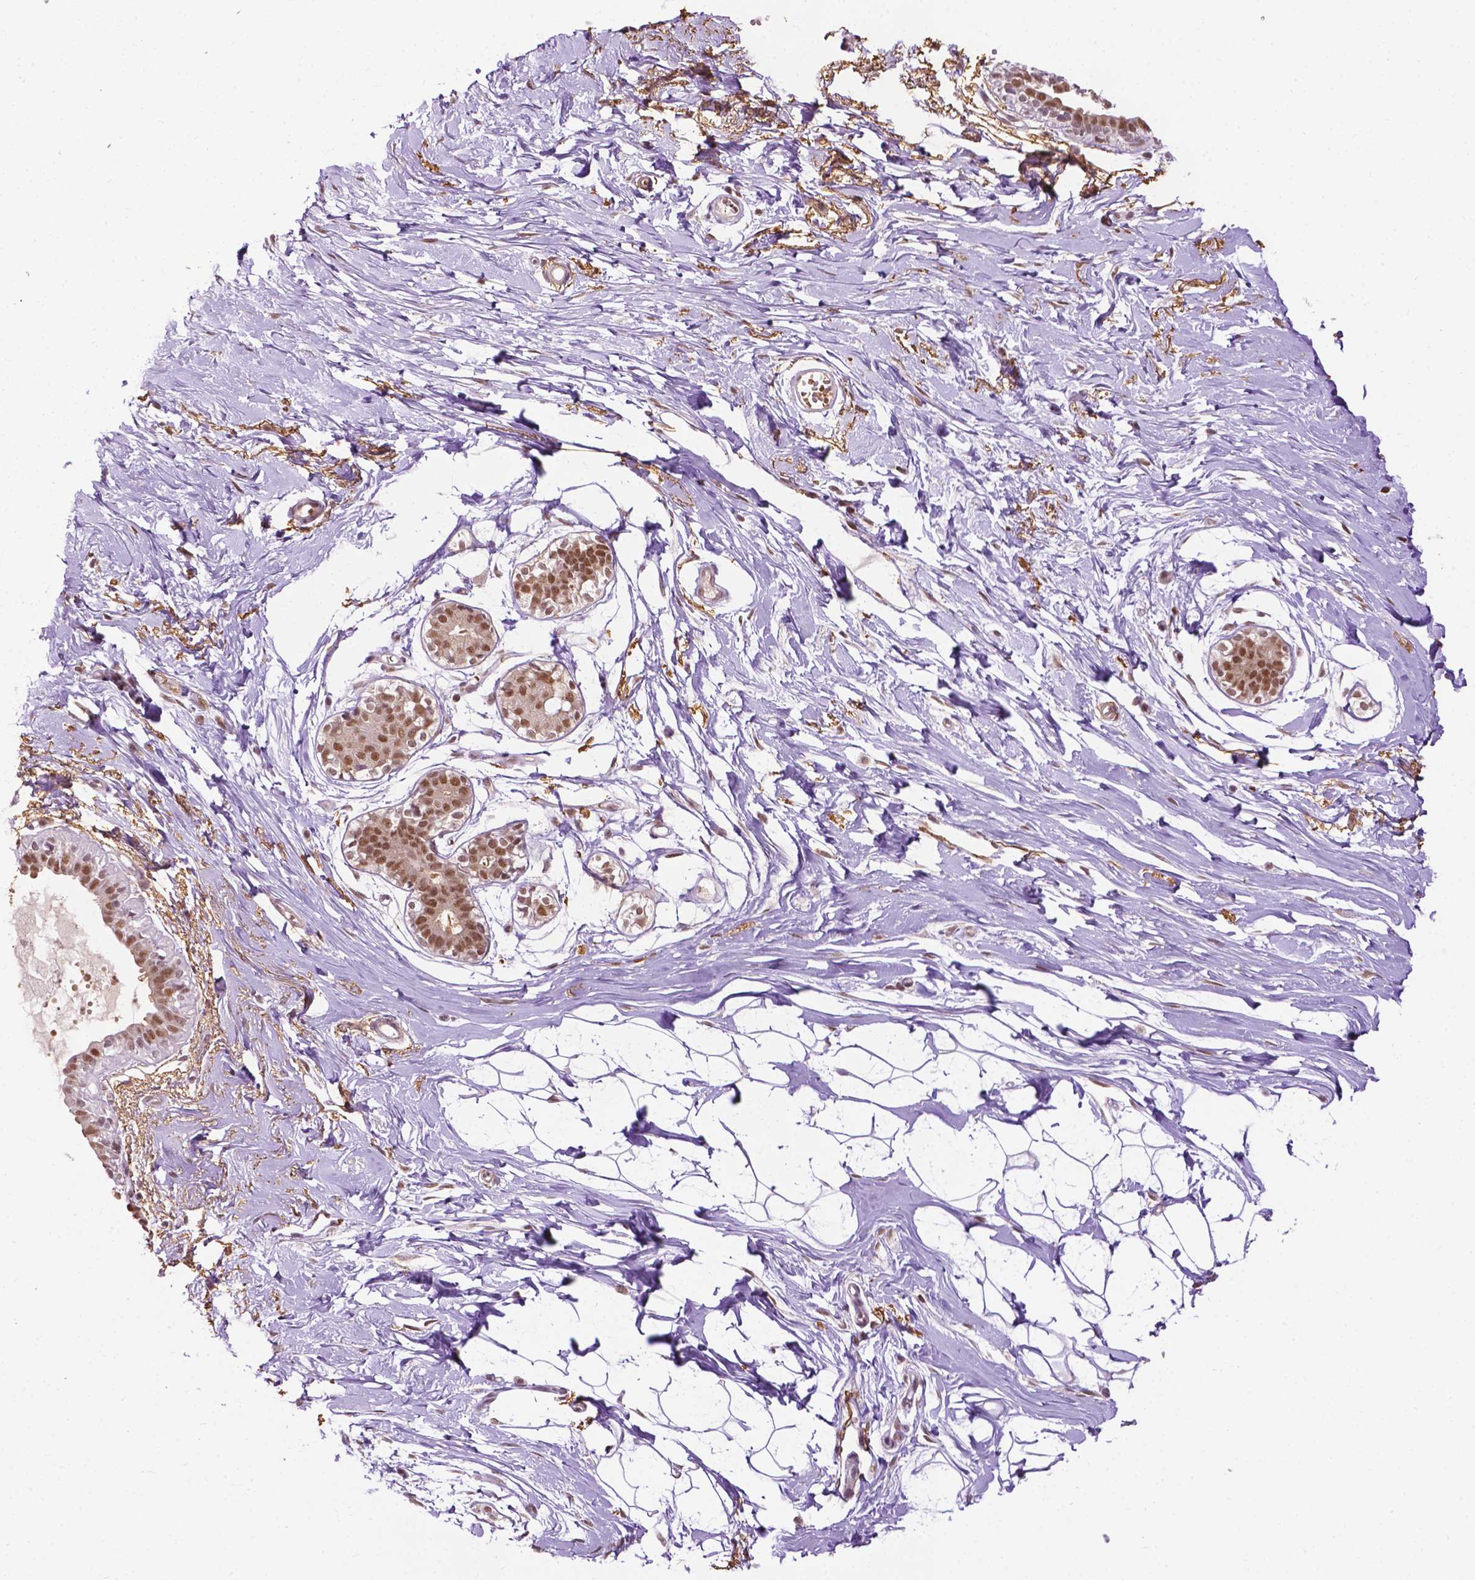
{"staining": {"intensity": "weak", "quantity": "25%-75%", "location": "nuclear"}, "tissue": "breast", "cell_type": "Adipocytes", "image_type": "normal", "snomed": [{"axis": "morphology", "description": "Normal tissue, NOS"}, {"axis": "topography", "description": "Breast"}], "caption": "Breast stained with a brown dye displays weak nuclear positive staining in approximately 25%-75% of adipocytes.", "gene": "UBQLN4", "patient": {"sex": "female", "age": 49}}